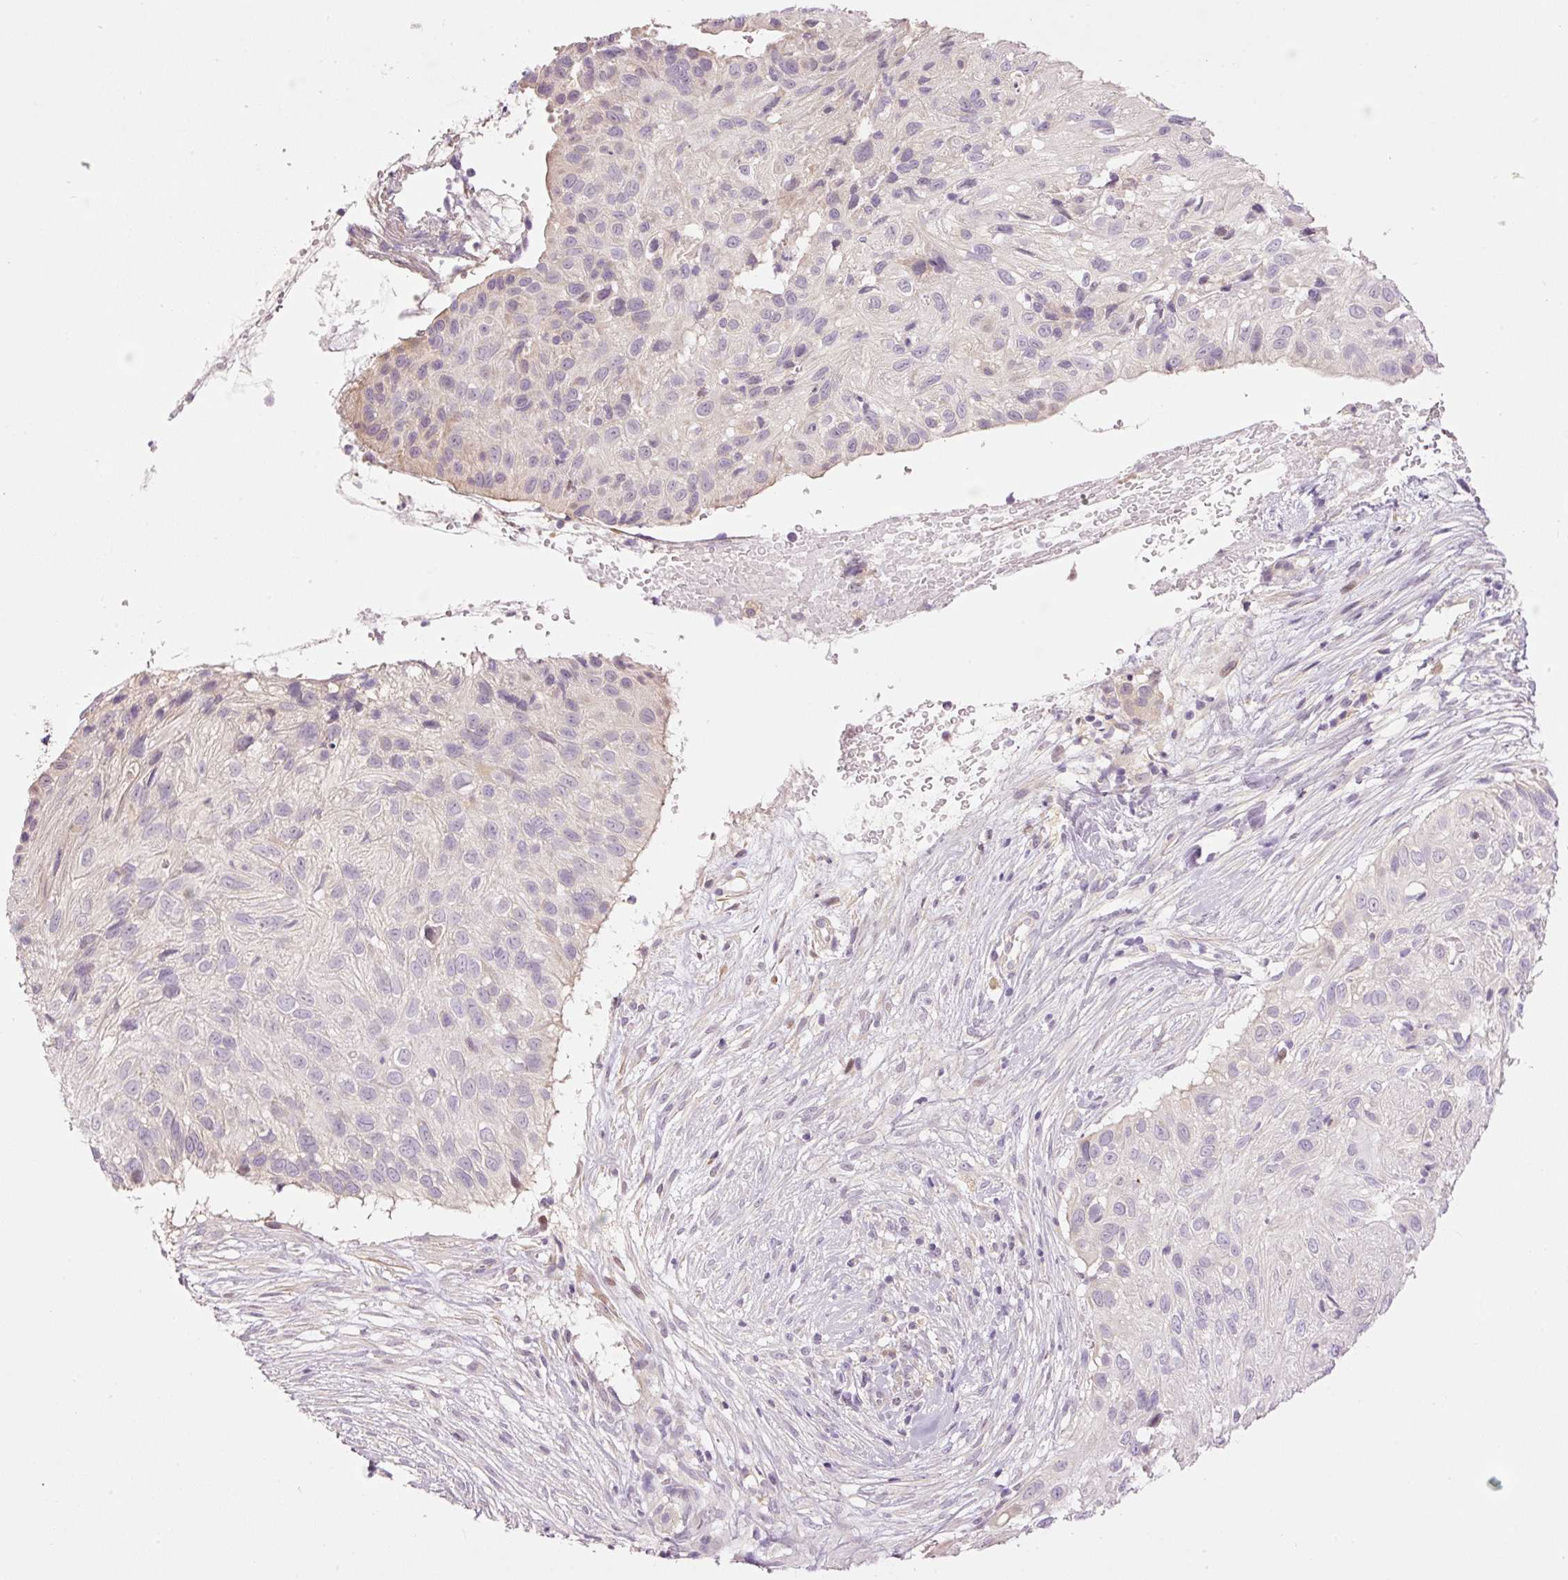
{"staining": {"intensity": "negative", "quantity": "none", "location": "none"}, "tissue": "skin cancer", "cell_type": "Tumor cells", "image_type": "cancer", "snomed": [{"axis": "morphology", "description": "Squamous cell carcinoma, NOS"}, {"axis": "topography", "description": "Skin"}], "caption": "This is an IHC photomicrograph of human skin cancer. There is no staining in tumor cells.", "gene": "SLC29A3", "patient": {"sex": "male", "age": 82}}